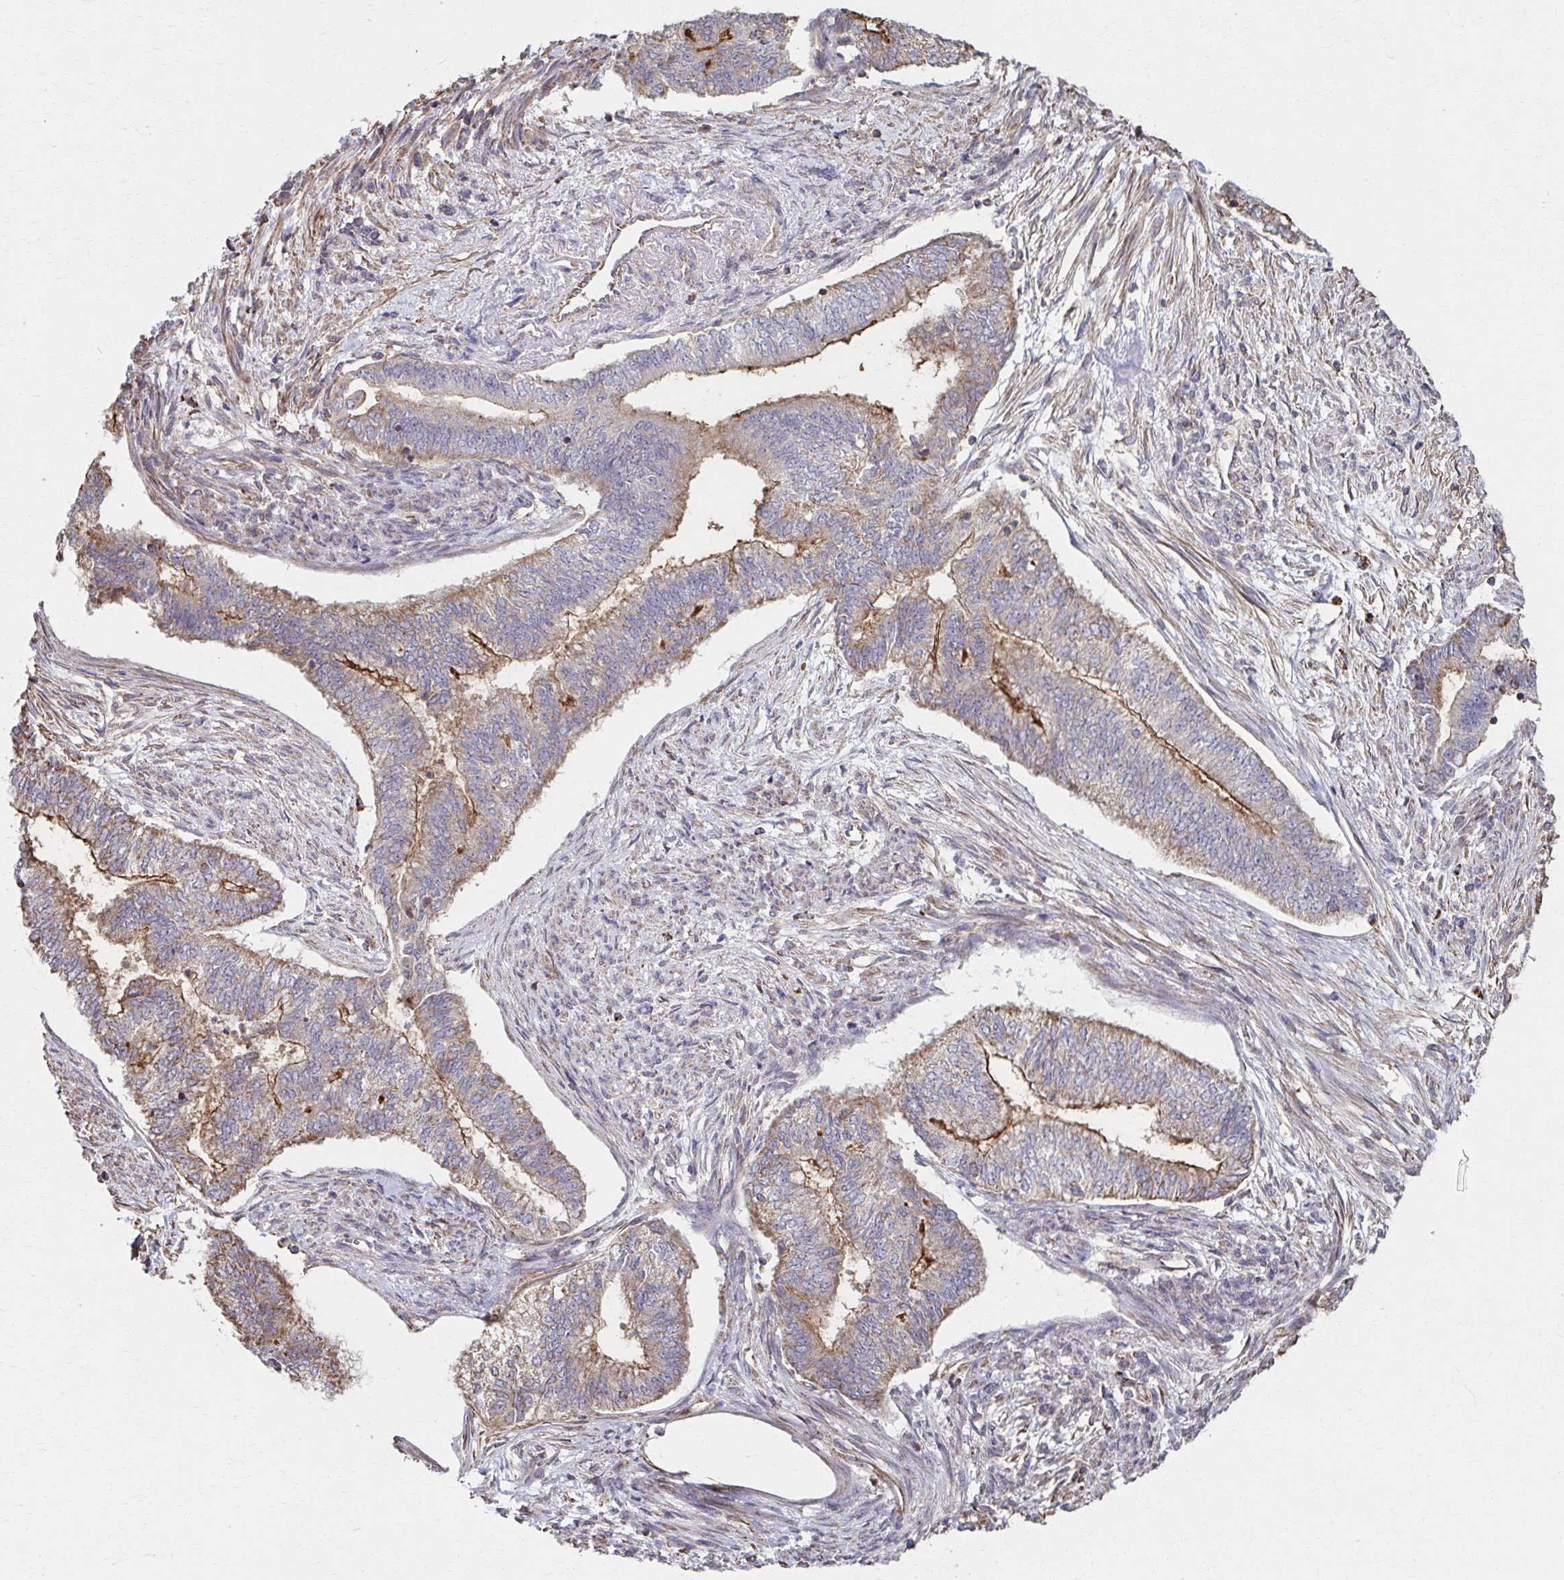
{"staining": {"intensity": "moderate", "quantity": ">75%", "location": "cytoplasmic/membranous"}, "tissue": "endometrial cancer", "cell_type": "Tumor cells", "image_type": "cancer", "snomed": [{"axis": "morphology", "description": "Adenocarcinoma, NOS"}, {"axis": "topography", "description": "Endometrium"}], "caption": "Brown immunohistochemical staining in human adenocarcinoma (endometrial) shows moderate cytoplasmic/membranous positivity in about >75% of tumor cells. (DAB = brown stain, brightfield microscopy at high magnification).", "gene": "KLHL34", "patient": {"sex": "female", "age": 65}}